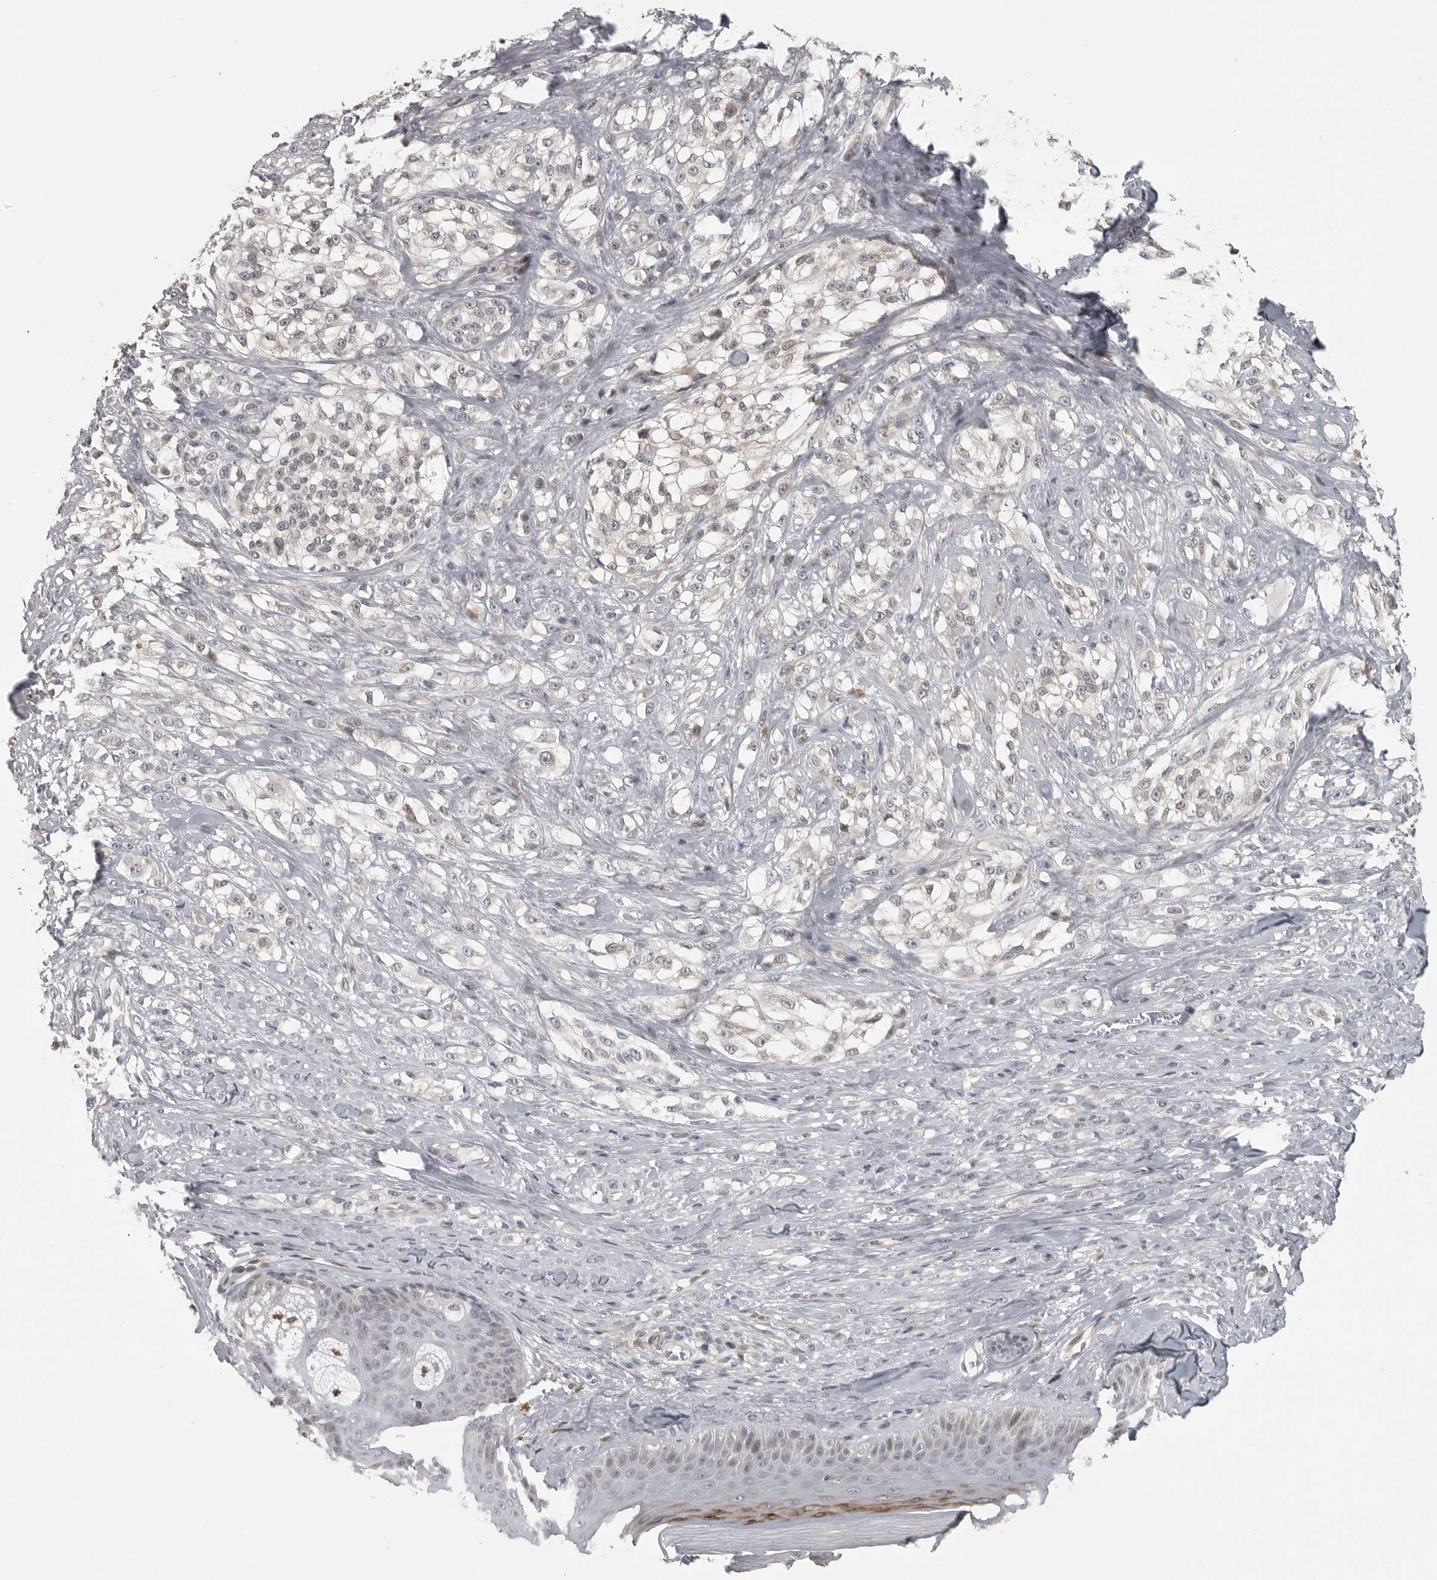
{"staining": {"intensity": "negative", "quantity": "none", "location": "none"}, "tissue": "melanoma", "cell_type": "Tumor cells", "image_type": "cancer", "snomed": [{"axis": "morphology", "description": "Malignant melanoma, NOS"}, {"axis": "topography", "description": "Skin of head"}], "caption": "Melanoma was stained to show a protein in brown. There is no significant staining in tumor cells. (DAB (3,3'-diaminobenzidine) immunohistochemistry (IHC), high magnification).", "gene": "POLE2", "patient": {"sex": "male", "age": 83}}